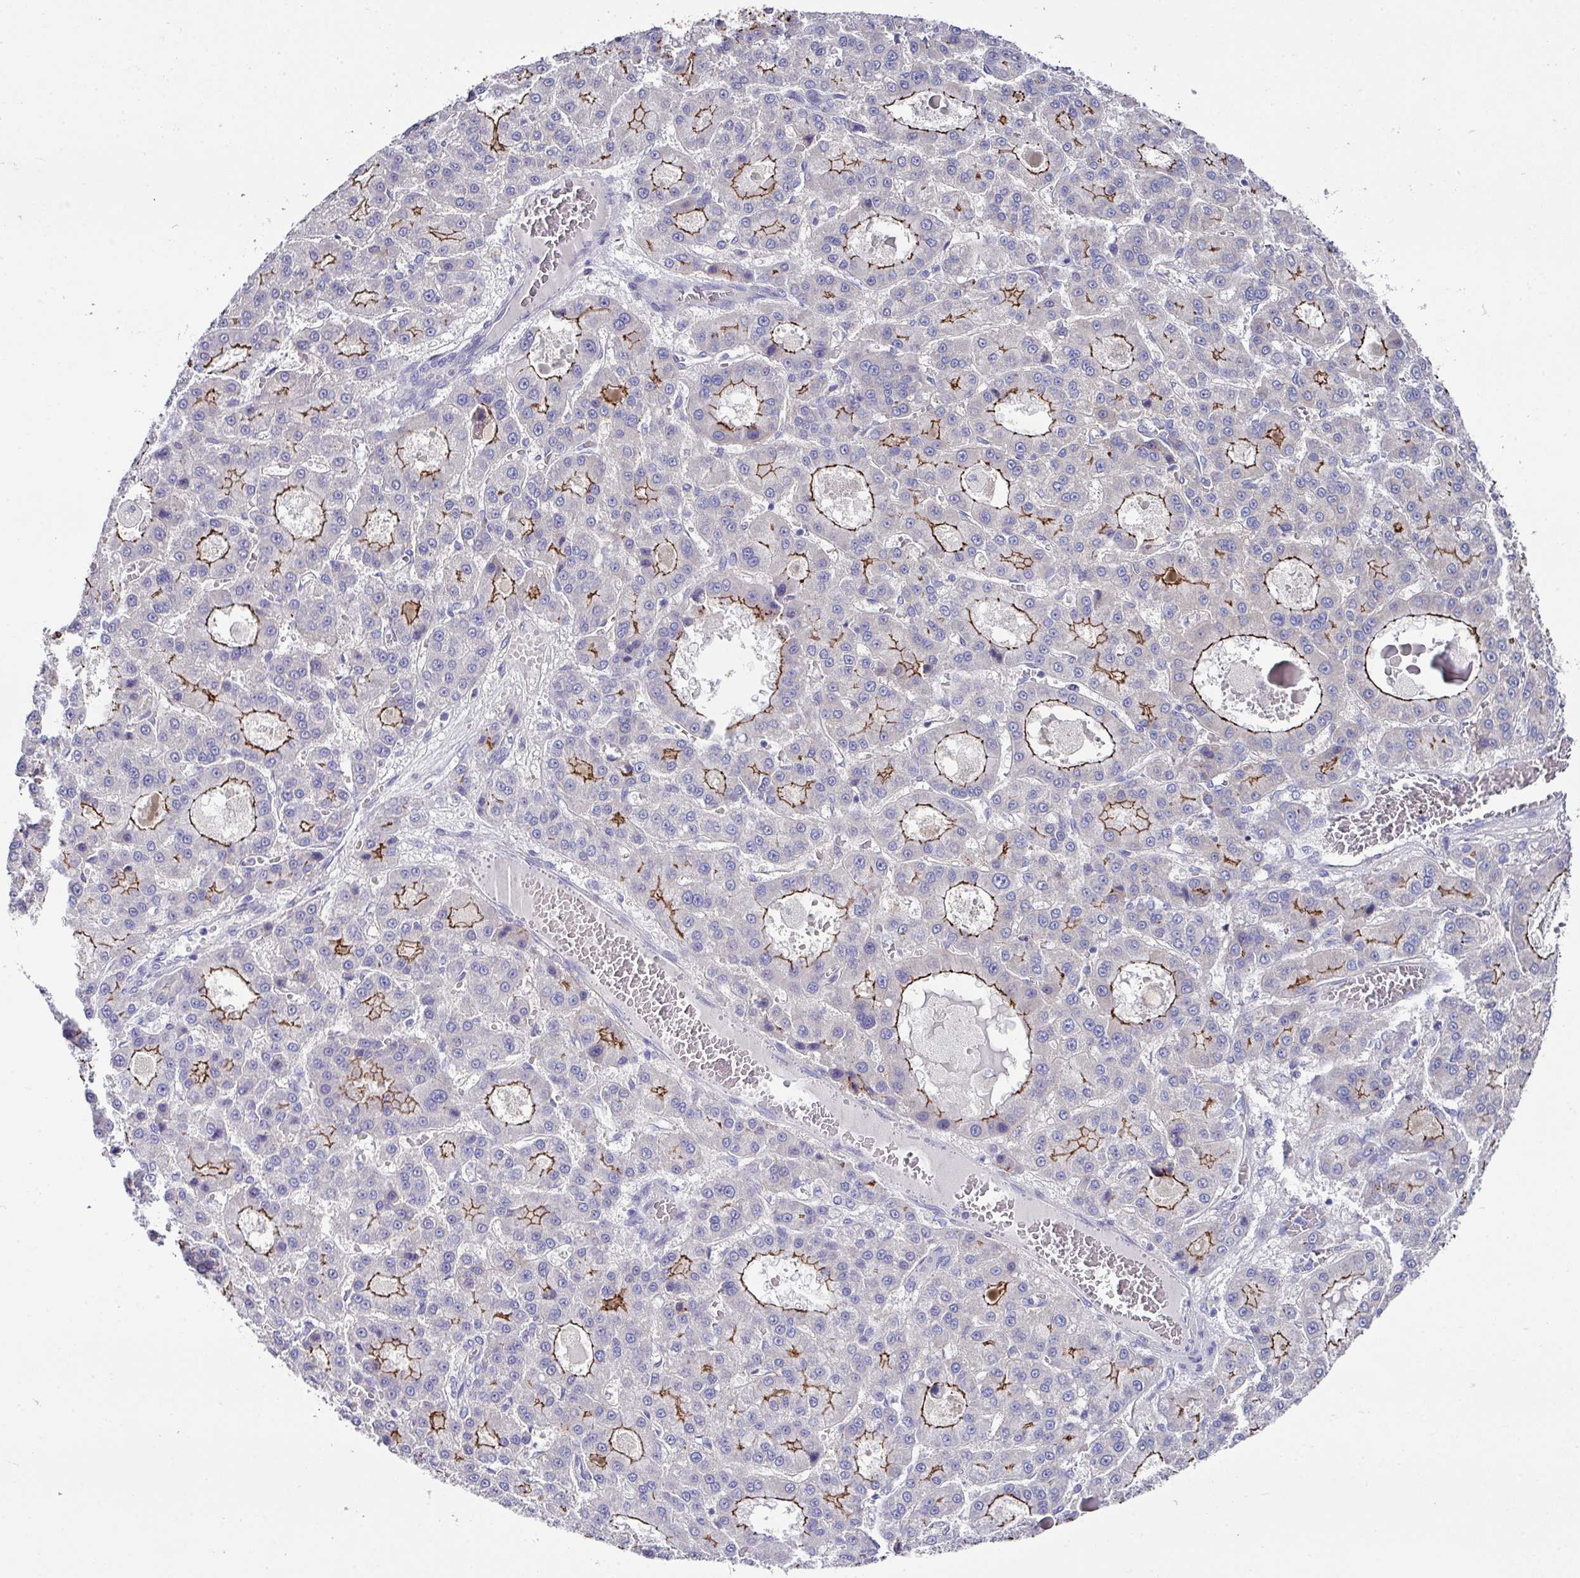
{"staining": {"intensity": "strong", "quantity": "<25%", "location": "cytoplasmic/membranous"}, "tissue": "liver cancer", "cell_type": "Tumor cells", "image_type": "cancer", "snomed": [{"axis": "morphology", "description": "Carcinoma, Hepatocellular, NOS"}, {"axis": "topography", "description": "Liver"}], "caption": "IHC histopathology image of human liver cancer (hepatocellular carcinoma) stained for a protein (brown), which reveals medium levels of strong cytoplasmic/membranous positivity in approximately <25% of tumor cells.", "gene": "CLDN1", "patient": {"sex": "male", "age": 70}}